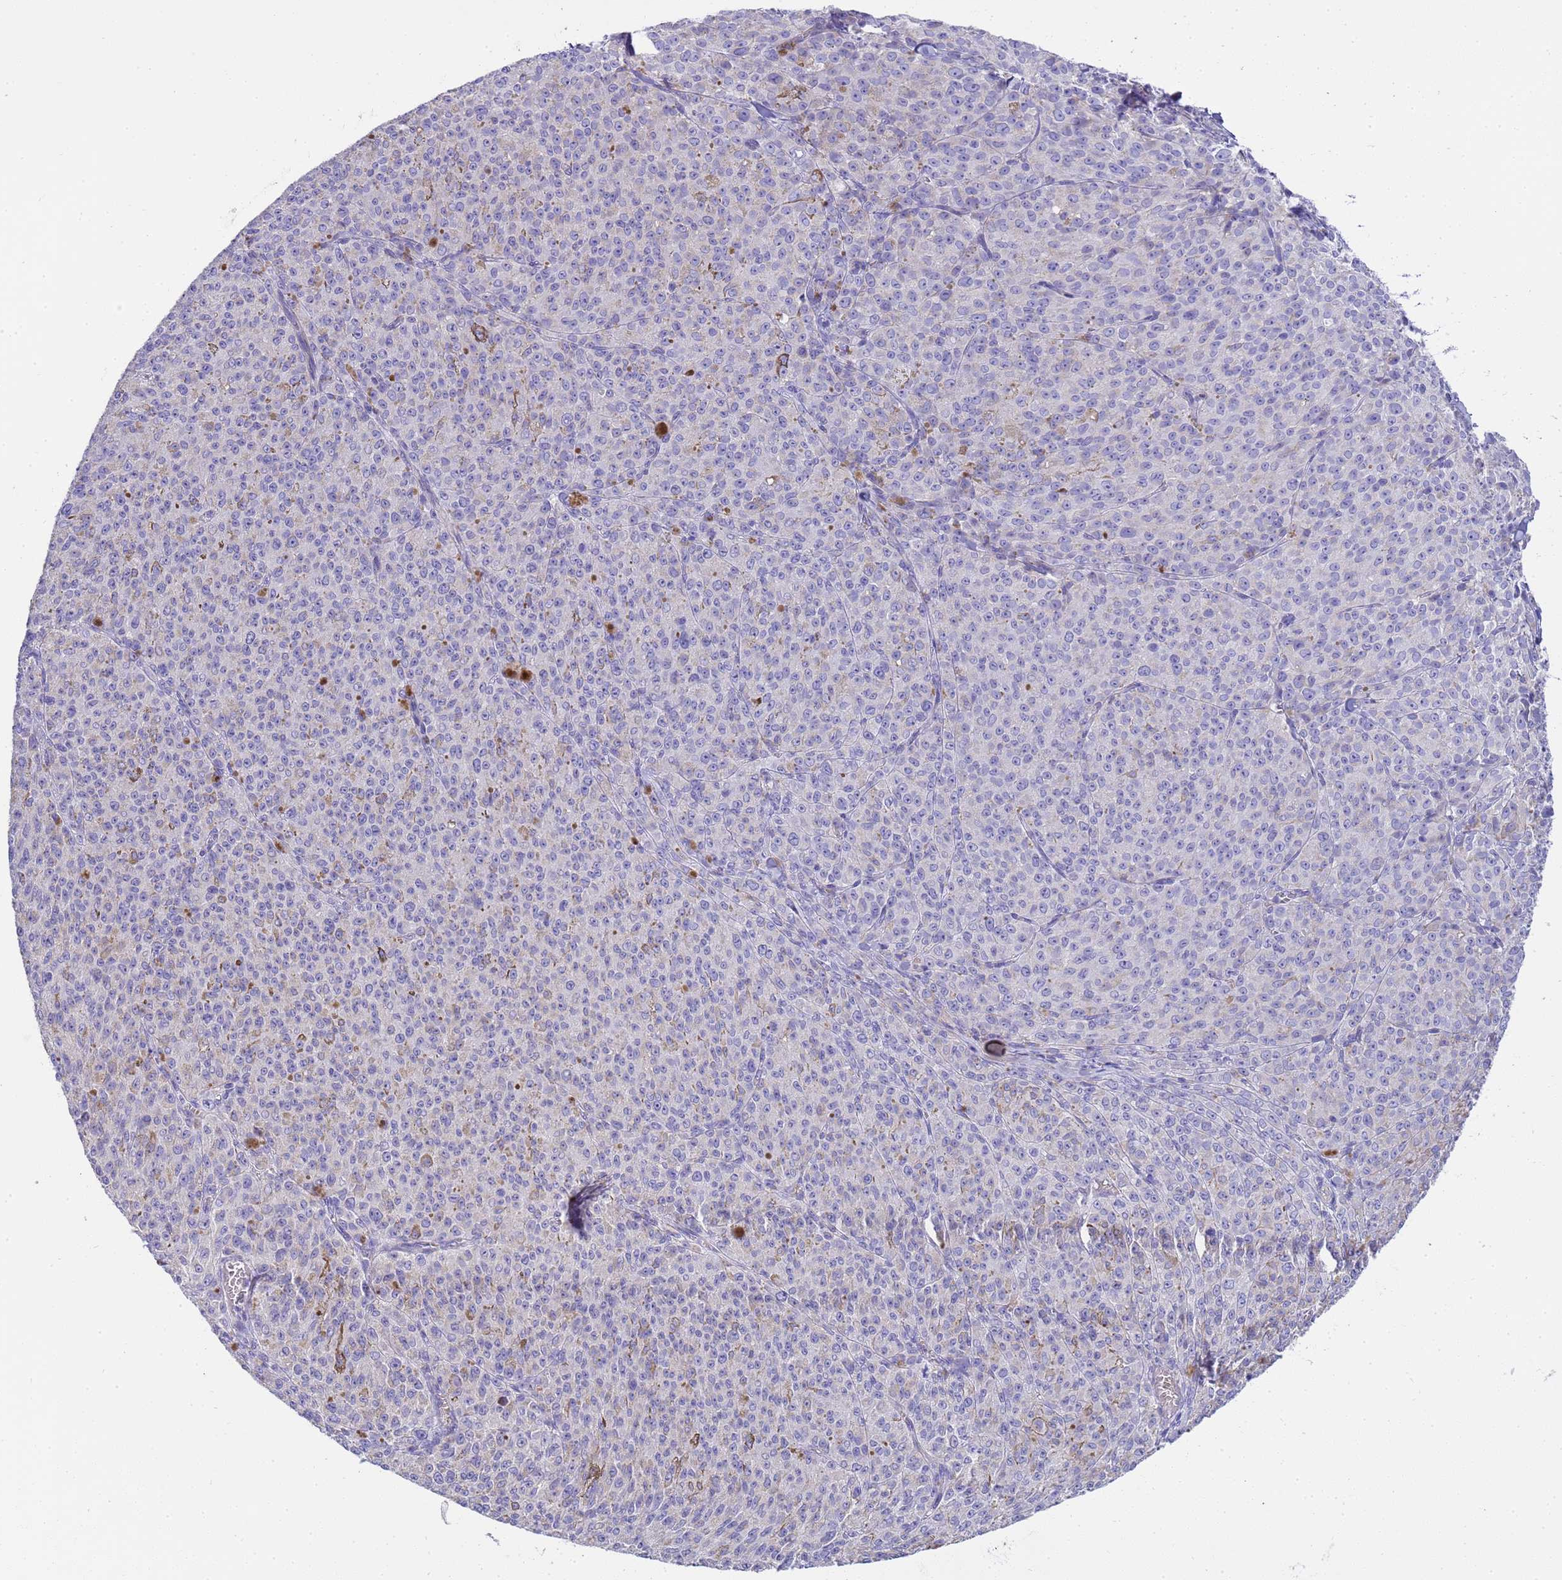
{"staining": {"intensity": "negative", "quantity": "none", "location": "none"}, "tissue": "melanoma", "cell_type": "Tumor cells", "image_type": "cancer", "snomed": [{"axis": "morphology", "description": "Malignant melanoma, NOS"}, {"axis": "topography", "description": "Skin"}], "caption": "This is an IHC histopathology image of malignant melanoma. There is no expression in tumor cells.", "gene": "RIPPLY2", "patient": {"sex": "female", "age": 52}}